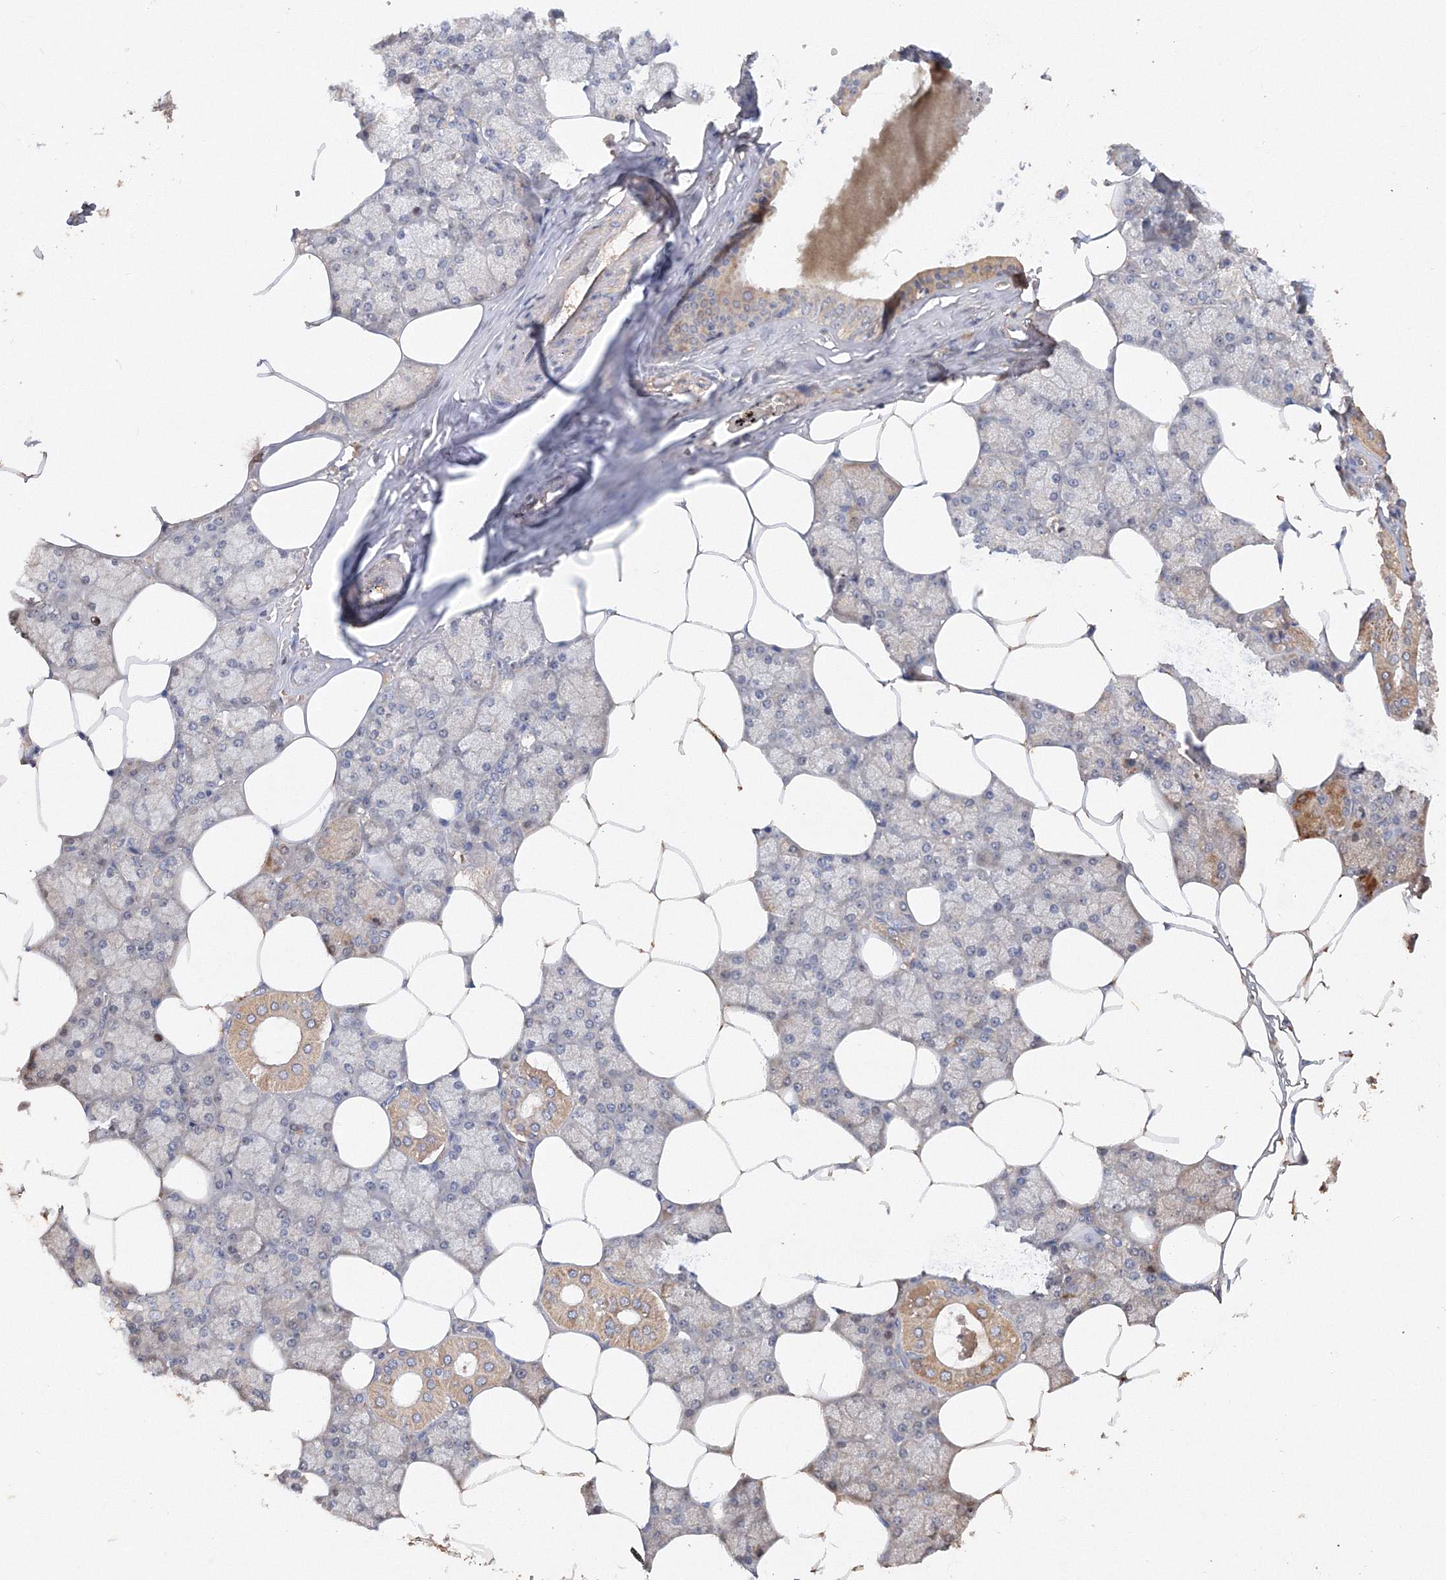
{"staining": {"intensity": "moderate", "quantity": "25%-75%", "location": "cytoplasmic/membranous"}, "tissue": "salivary gland", "cell_type": "Glandular cells", "image_type": "normal", "snomed": [{"axis": "morphology", "description": "Normal tissue, NOS"}, {"axis": "topography", "description": "Salivary gland"}], "caption": "A histopathology image of salivary gland stained for a protein reveals moderate cytoplasmic/membranous brown staining in glandular cells. The staining is performed using DAB (3,3'-diaminobenzidine) brown chromogen to label protein expression. The nuclei are counter-stained blue using hematoxylin.", "gene": "GRINA", "patient": {"sex": "male", "age": 62}}